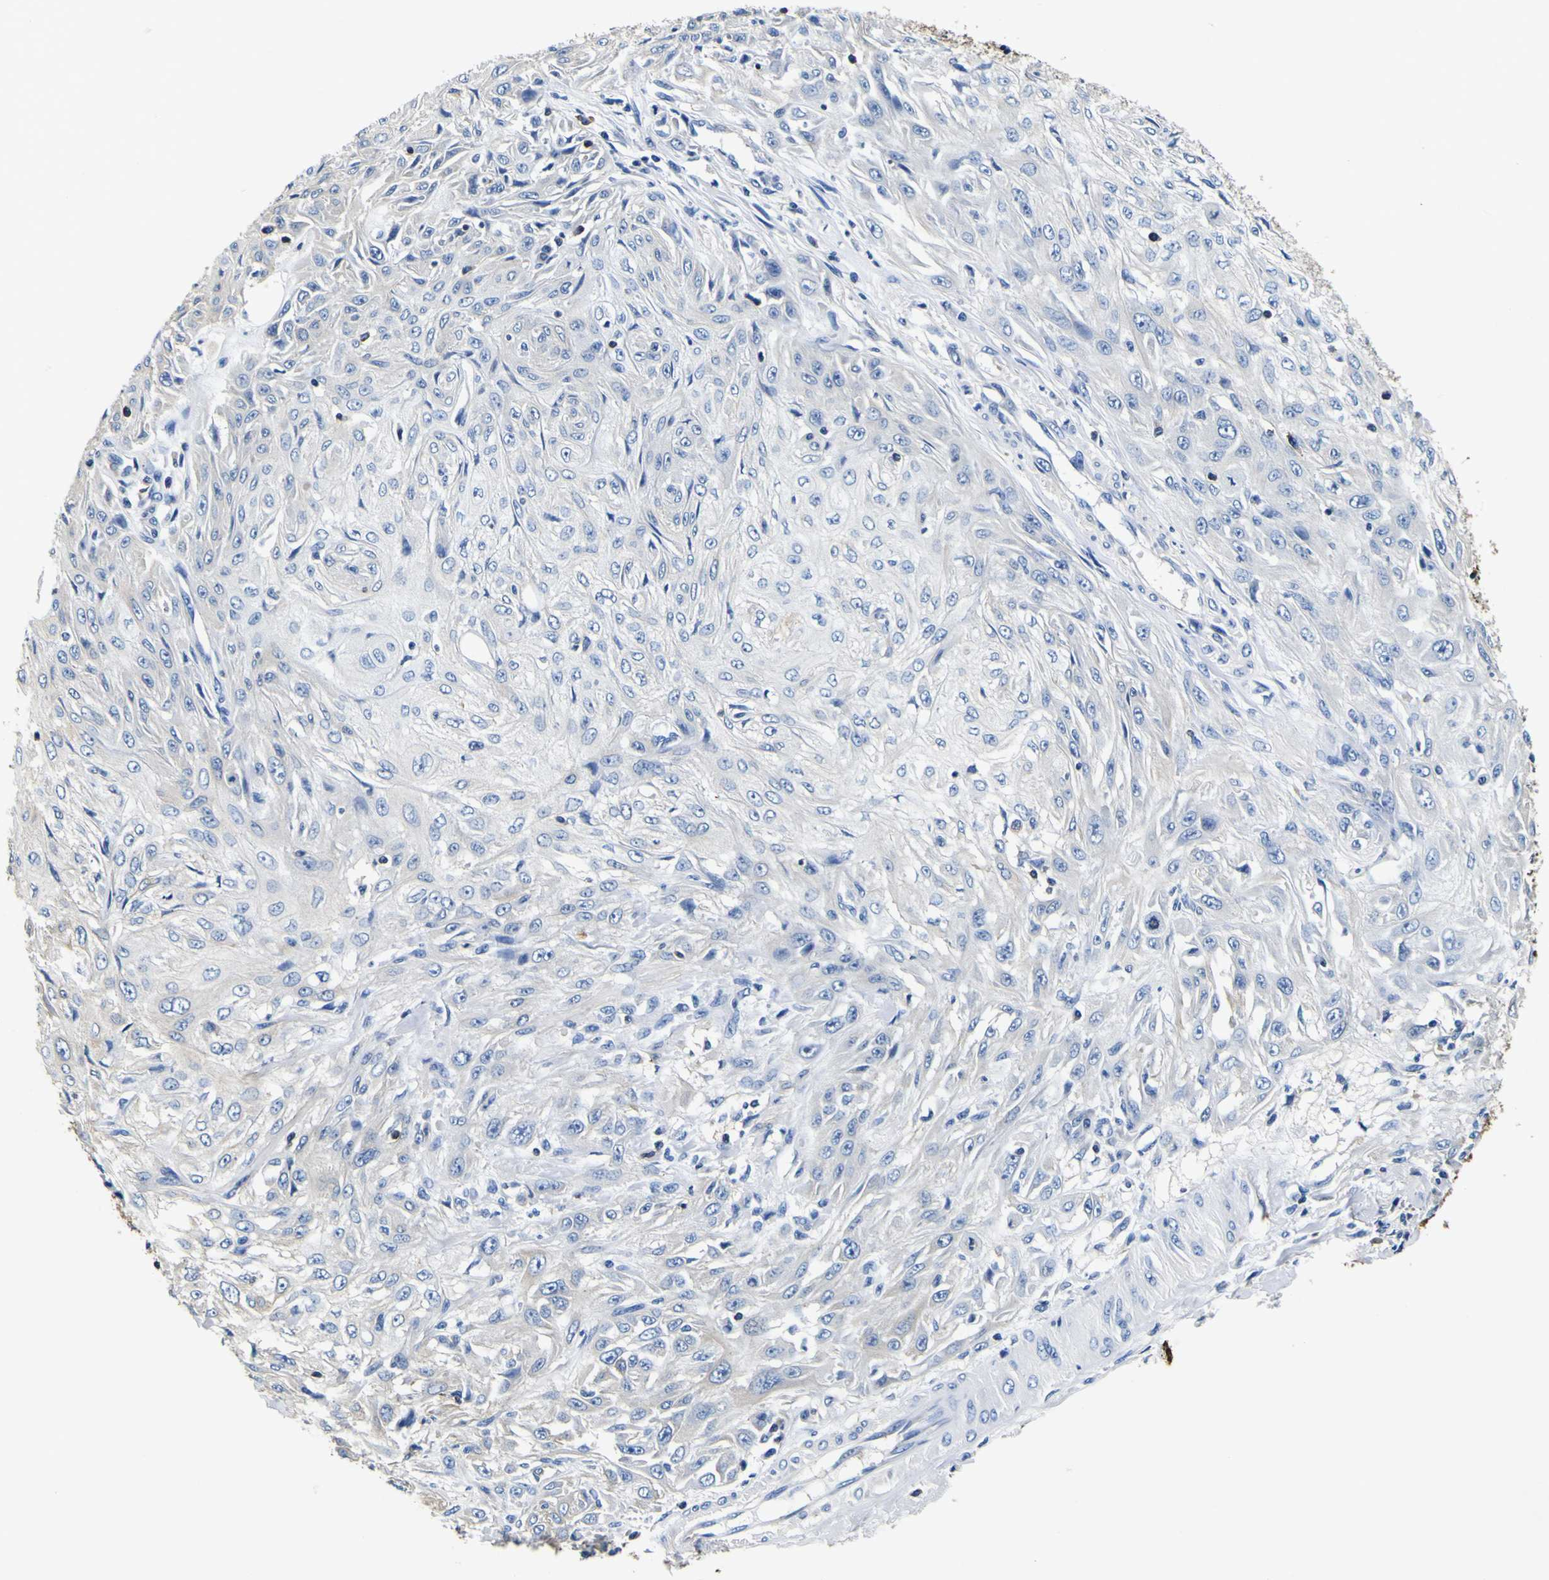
{"staining": {"intensity": "negative", "quantity": "none", "location": "none"}, "tissue": "skin cancer", "cell_type": "Tumor cells", "image_type": "cancer", "snomed": [{"axis": "morphology", "description": "Squamous cell carcinoma, NOS"}, {"axis": "topography", "description": "Skin"}], "caption": "Skin squamous cell carcinoma stained for a protein using immunohistochemistry (IHC) shows no staining tumor cells.", "gene": "TUBA1B", "patient": {"sex": "male", "age": 75}}